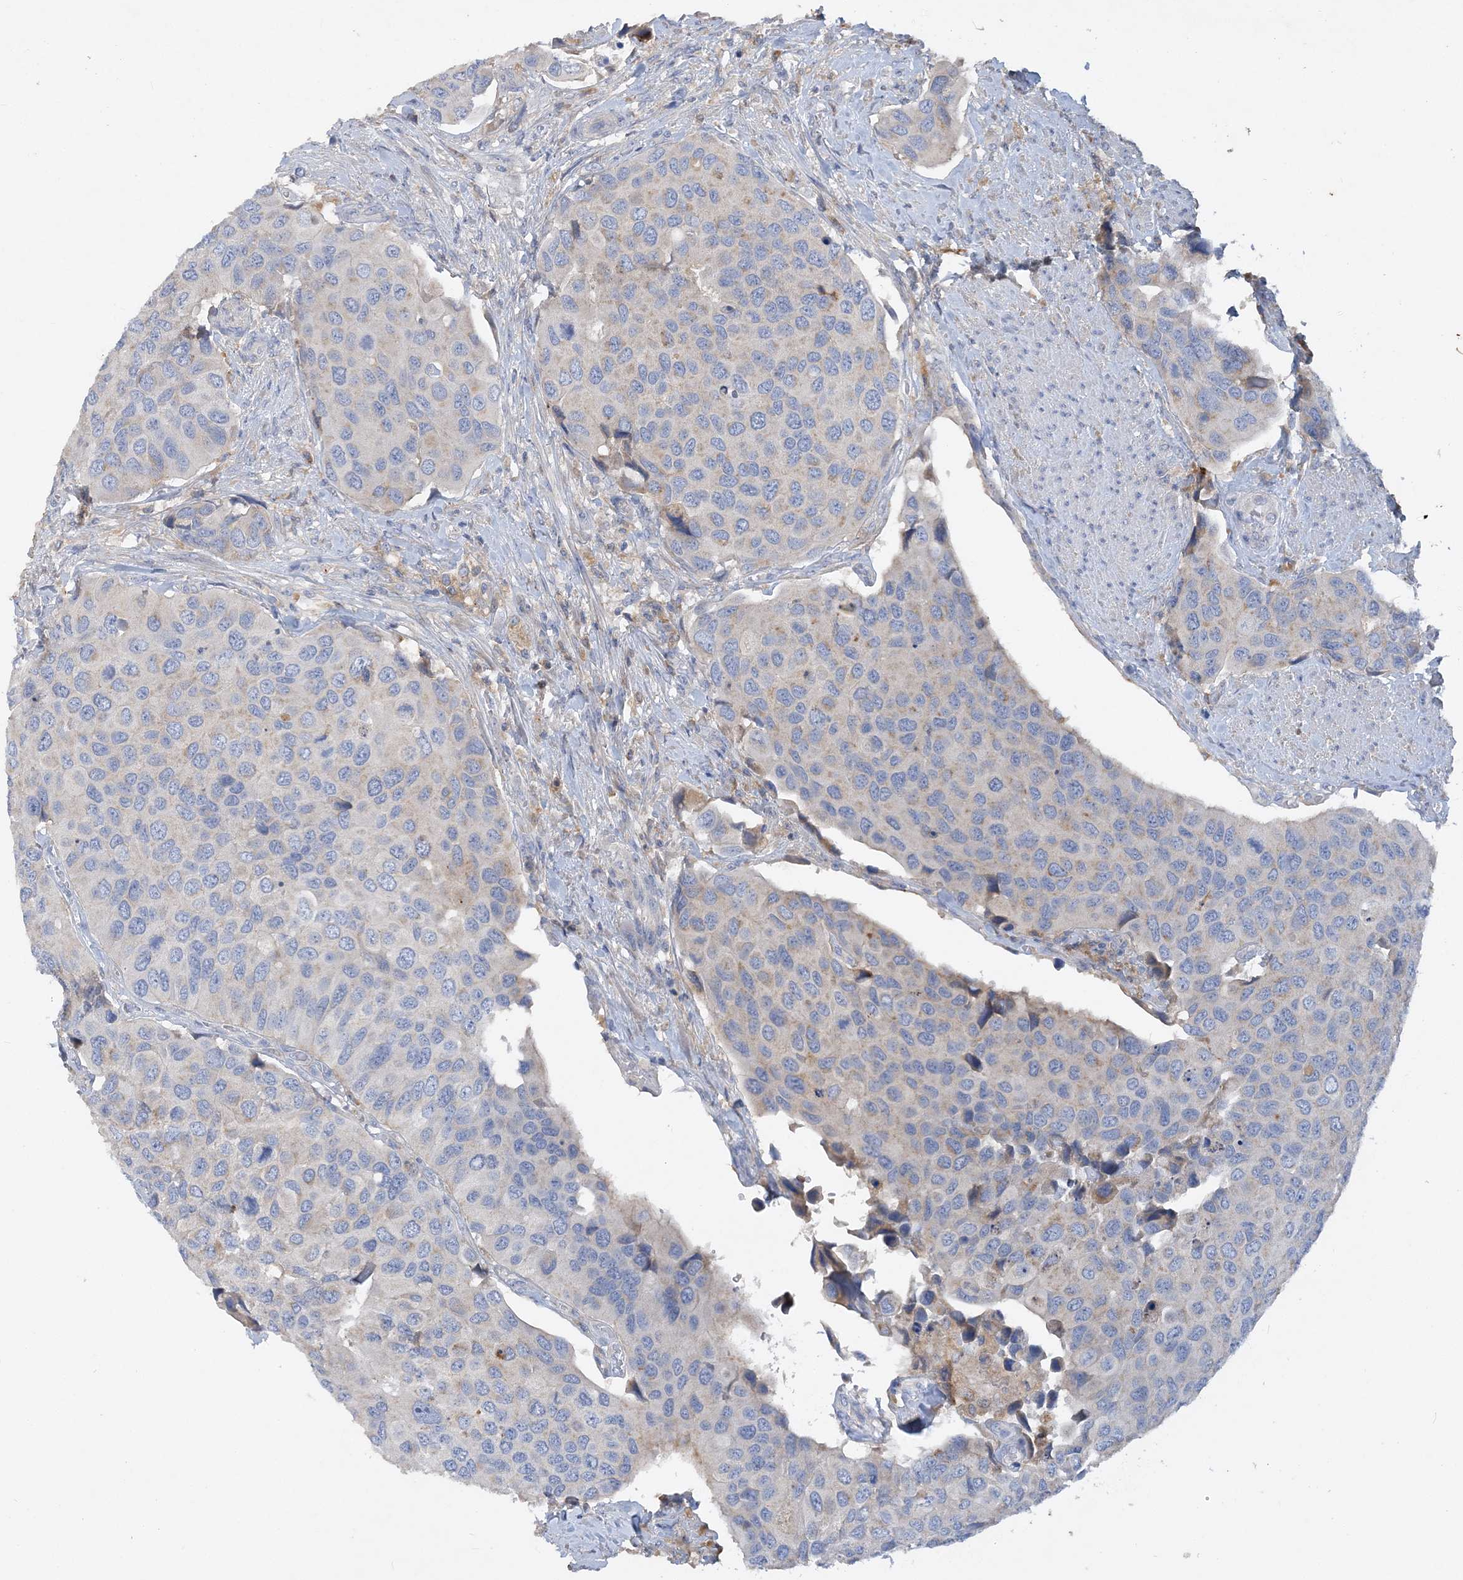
{"staining": {"intensity": "negative", "quantity": "none", "location": "none"}, "tissue": "urothelial cancer", "cell_type": "Tumor cells", "image_type": "cancer", "snomed": [{"axis": "morphology", "description": "Urothelial carcinoma, High grade"}, {"axis": "topography", "description": "Urinary bladder"}], "caption": "Histopathology image shows no protein expression in tumor cells of urothelial cancer tissue.", "gene": "GRINA", "patient": {"sex": "male", "age": 74}}